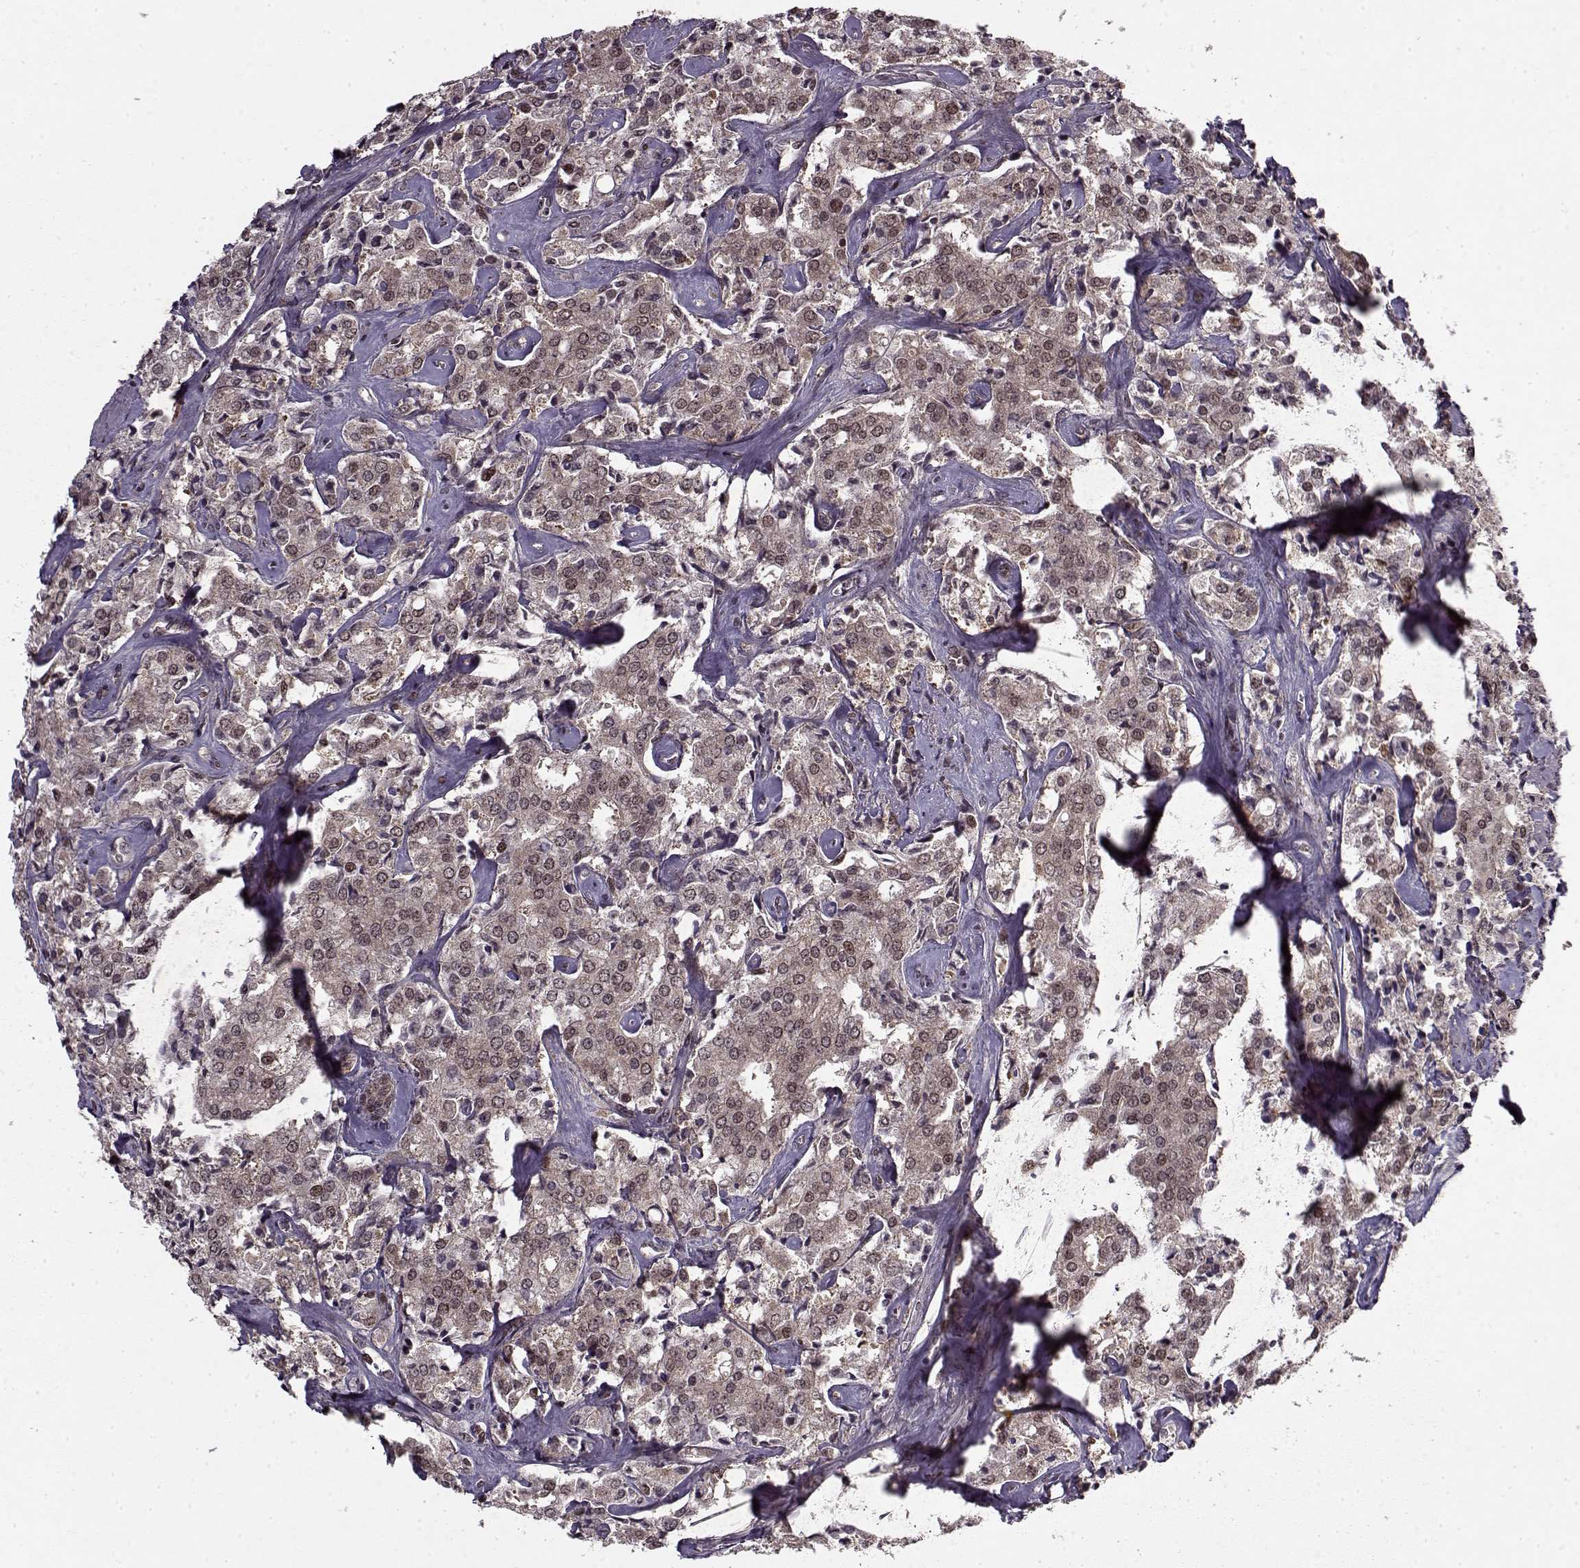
{"staining": {"intensity": "weak", "quantity": "<25%", "location": "cytoplasmic/membranous,nuclear"}, "tissue": "prostate cancer", "cell_type": "Tumor cells", "image_type": "cancer", "snomed": [{"axis": "morphology", "description": "Adenocarcinoma, NOS"}, {"axis": "topography", "description": "Prostate"}], "caption": "The immunohistochemistry image has no significant staining in tumor cells of prostate cancer tissue.", "gene": "PSMA7", "patient": {"sex": "male", "age": 66}}